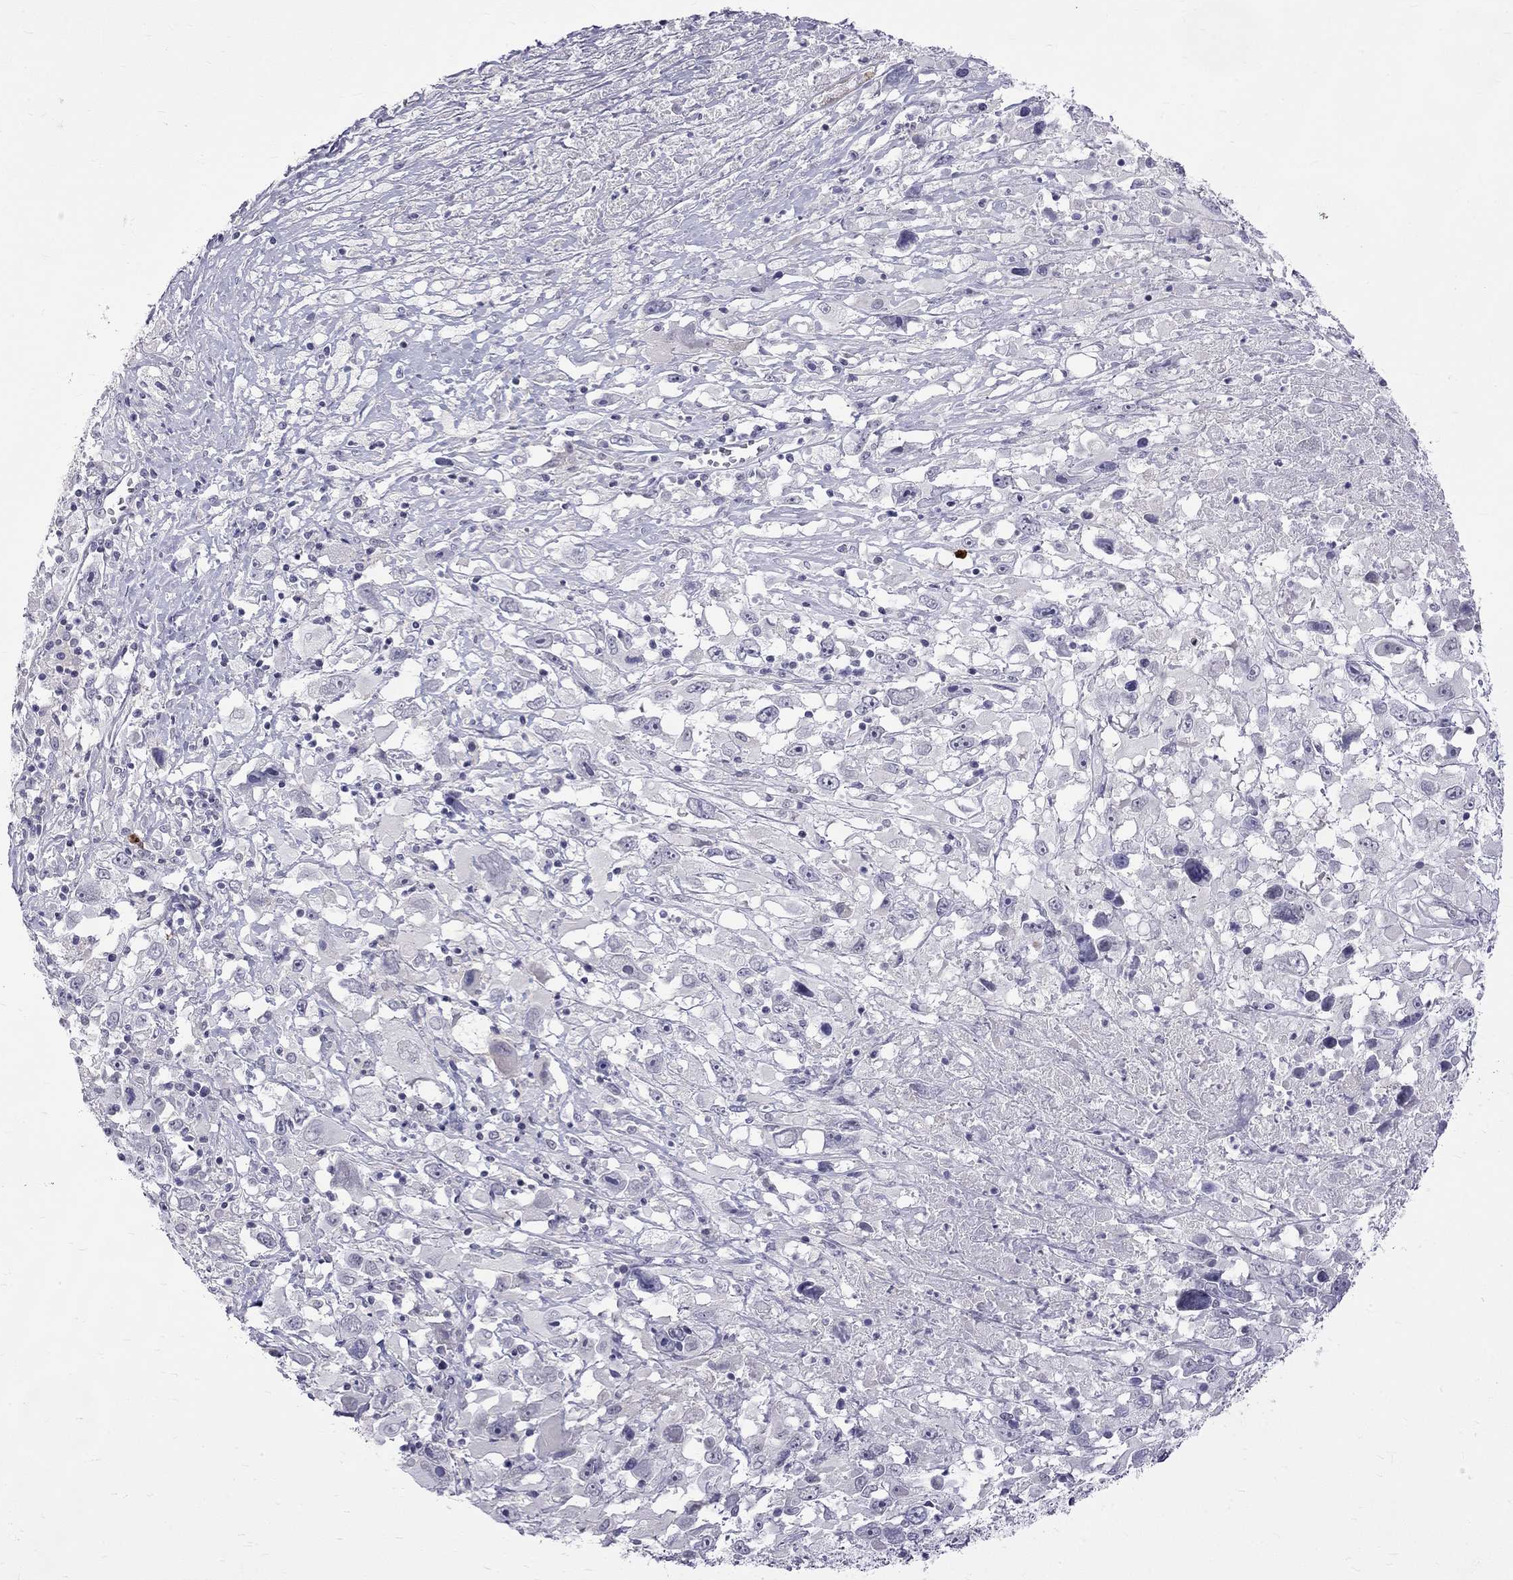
{"staining": {"intensity": "negative", "quantity": "none", "location": "none"}, "tissue": "melanoma", "cell_type": "Tumor cells", "image_type": "cancer", "snomed": [{"axis": "morphology", "description": "Malignant melanoma, Metastatic site"}, {"axis": "topography", "description": "Soft tissue"}], "caption": "Human melanoma stained for a protein using immunohistochemistry demonstrates no expression in tumor cells.", "gene": "RTL9", "patient": {"sex": "male", "age": 50}}